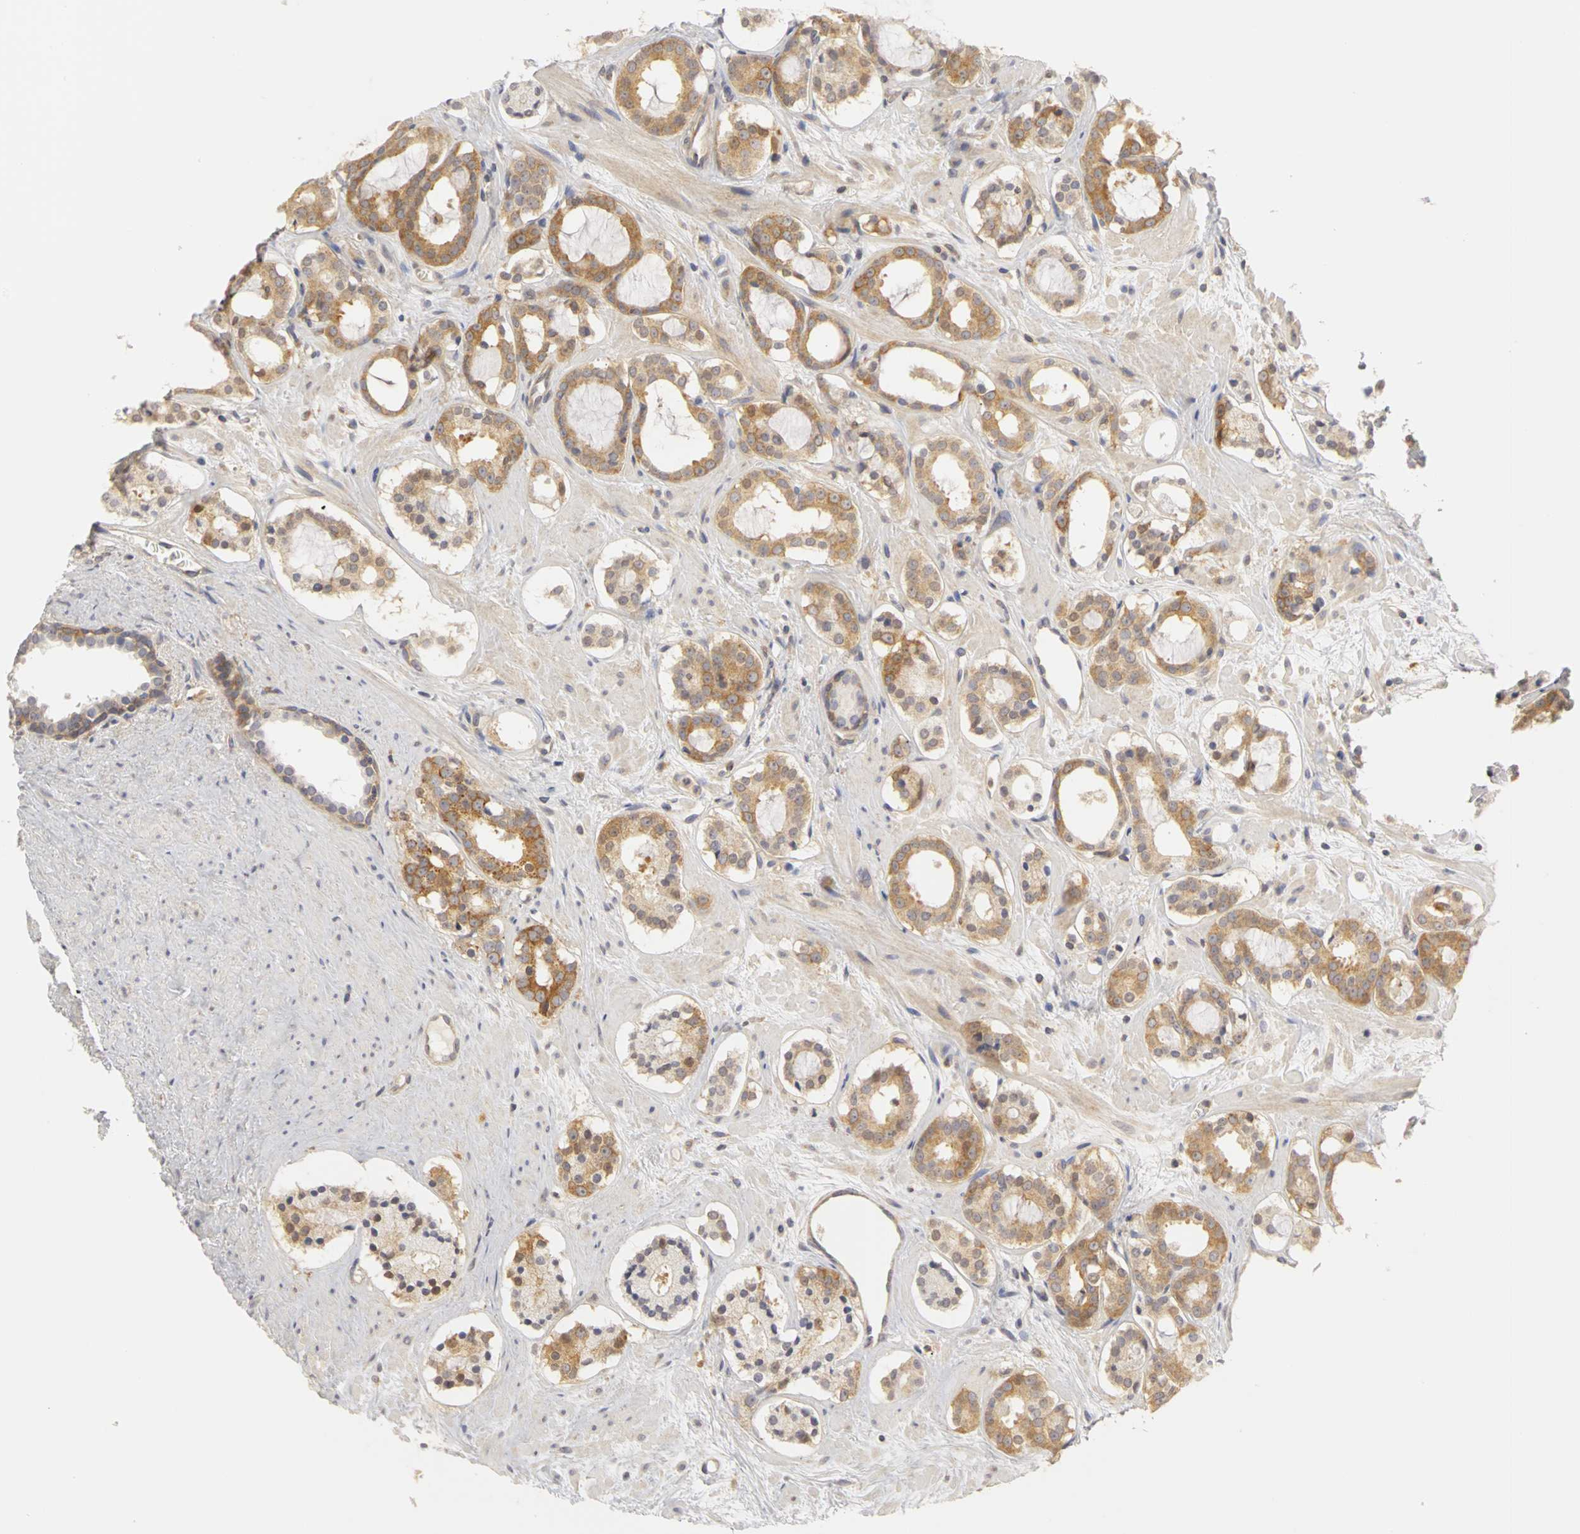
{"staining": {"intensity": "moderate", "quantity": ">75%", "location": "cytoplasmic/membranous"}, "tissue": "prostate cancer", "cell_type": "Tumor cells", "image_type": "cancer", "snomed": [{"axis": "morphology", "description": "Adenocarcinoma, Low grade"}, {"axis": "topography", "description": "Prostate"}], "caption": "Adenocarcinoma (low-grade) (prostate) stained for a protein displays moderate cytoplasmic/membranous positivity in tumor cells.", "gene": "IRAK1", "patient": {"sex": "male", "age": 57}}